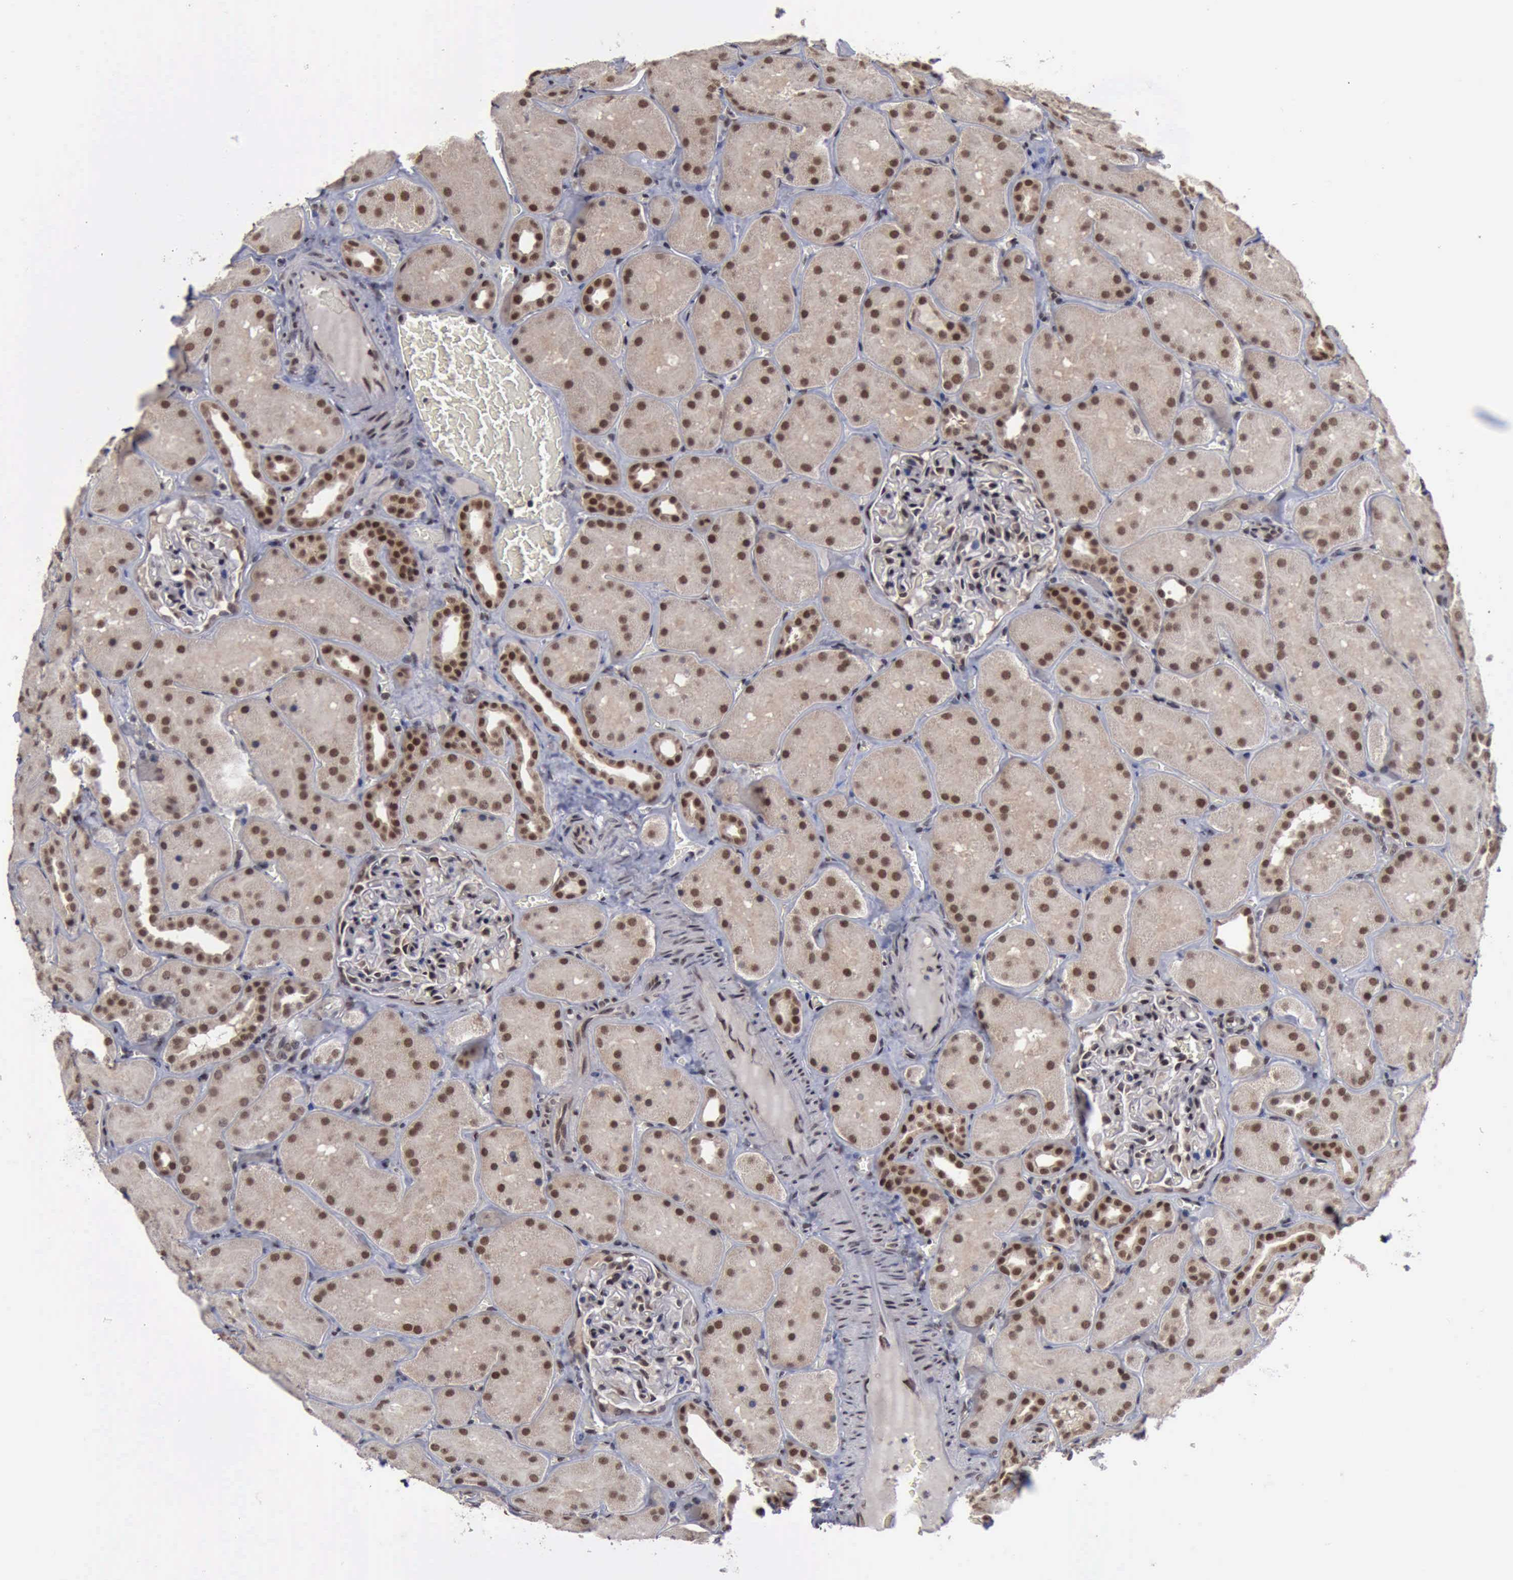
{"staining": {"intensity": "weak", "quantity": "25%-75%", "location": "nuclear"}, "tissue": "kidney", "cell_type": "Cells in glomeruli", "image_type": "normal", "snomed": [{"axis": "morphology", "description": "Normal tissue, NOS"}, {"axis": "topography", "description": "Kidney"}], "caption": "Immunohistochemical staining of unremarkable kidney demonstrates low levels of weak nuclear expression in approximately 25%-75% of cells in glomeruli. The staining was performed using DAB (3,3'-diaminobenzidine), with brown indicating positive protein expression. Nuclei are stained blue with hematoxylin.", "gene": "RTCB", "patient": {"sex": "male", "age": 28}}